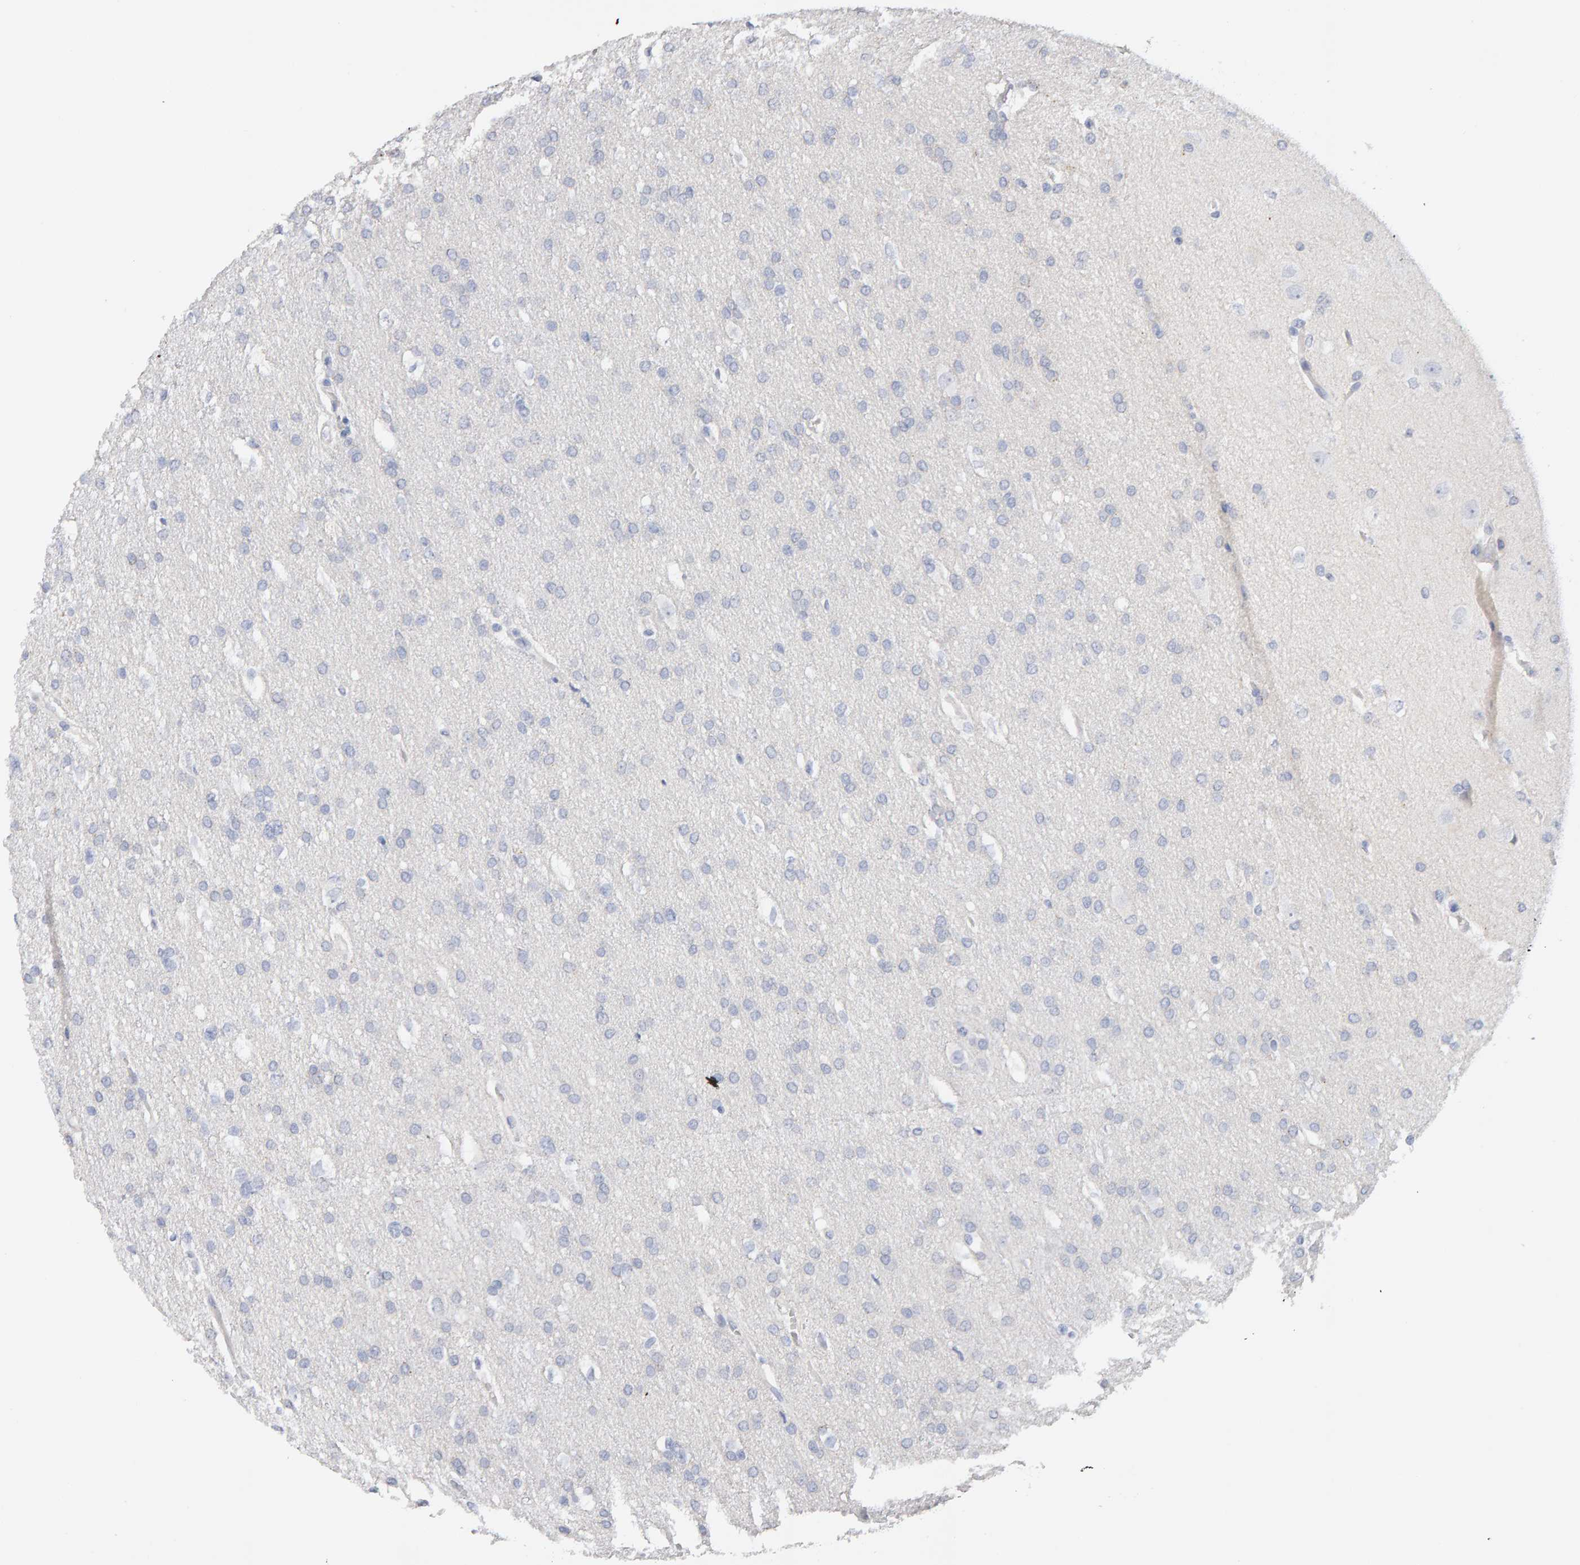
{"staining": {"intensity": "negative", "quantity": "none", "location": "none"}, "tissue": "glioma", "cell_type": "Tumor cells", "image_type": "cancer", "snomed": [{"axis": "morphology", "description": "Glioma, malignant, Low grade"}, {"axis": "topography", "description": "Brain"}], "caption": "Tumor cells are negative for brown protein staining in glioma.", "gene": "METRNL", "patient": {"sex": "female", "age": 37}}